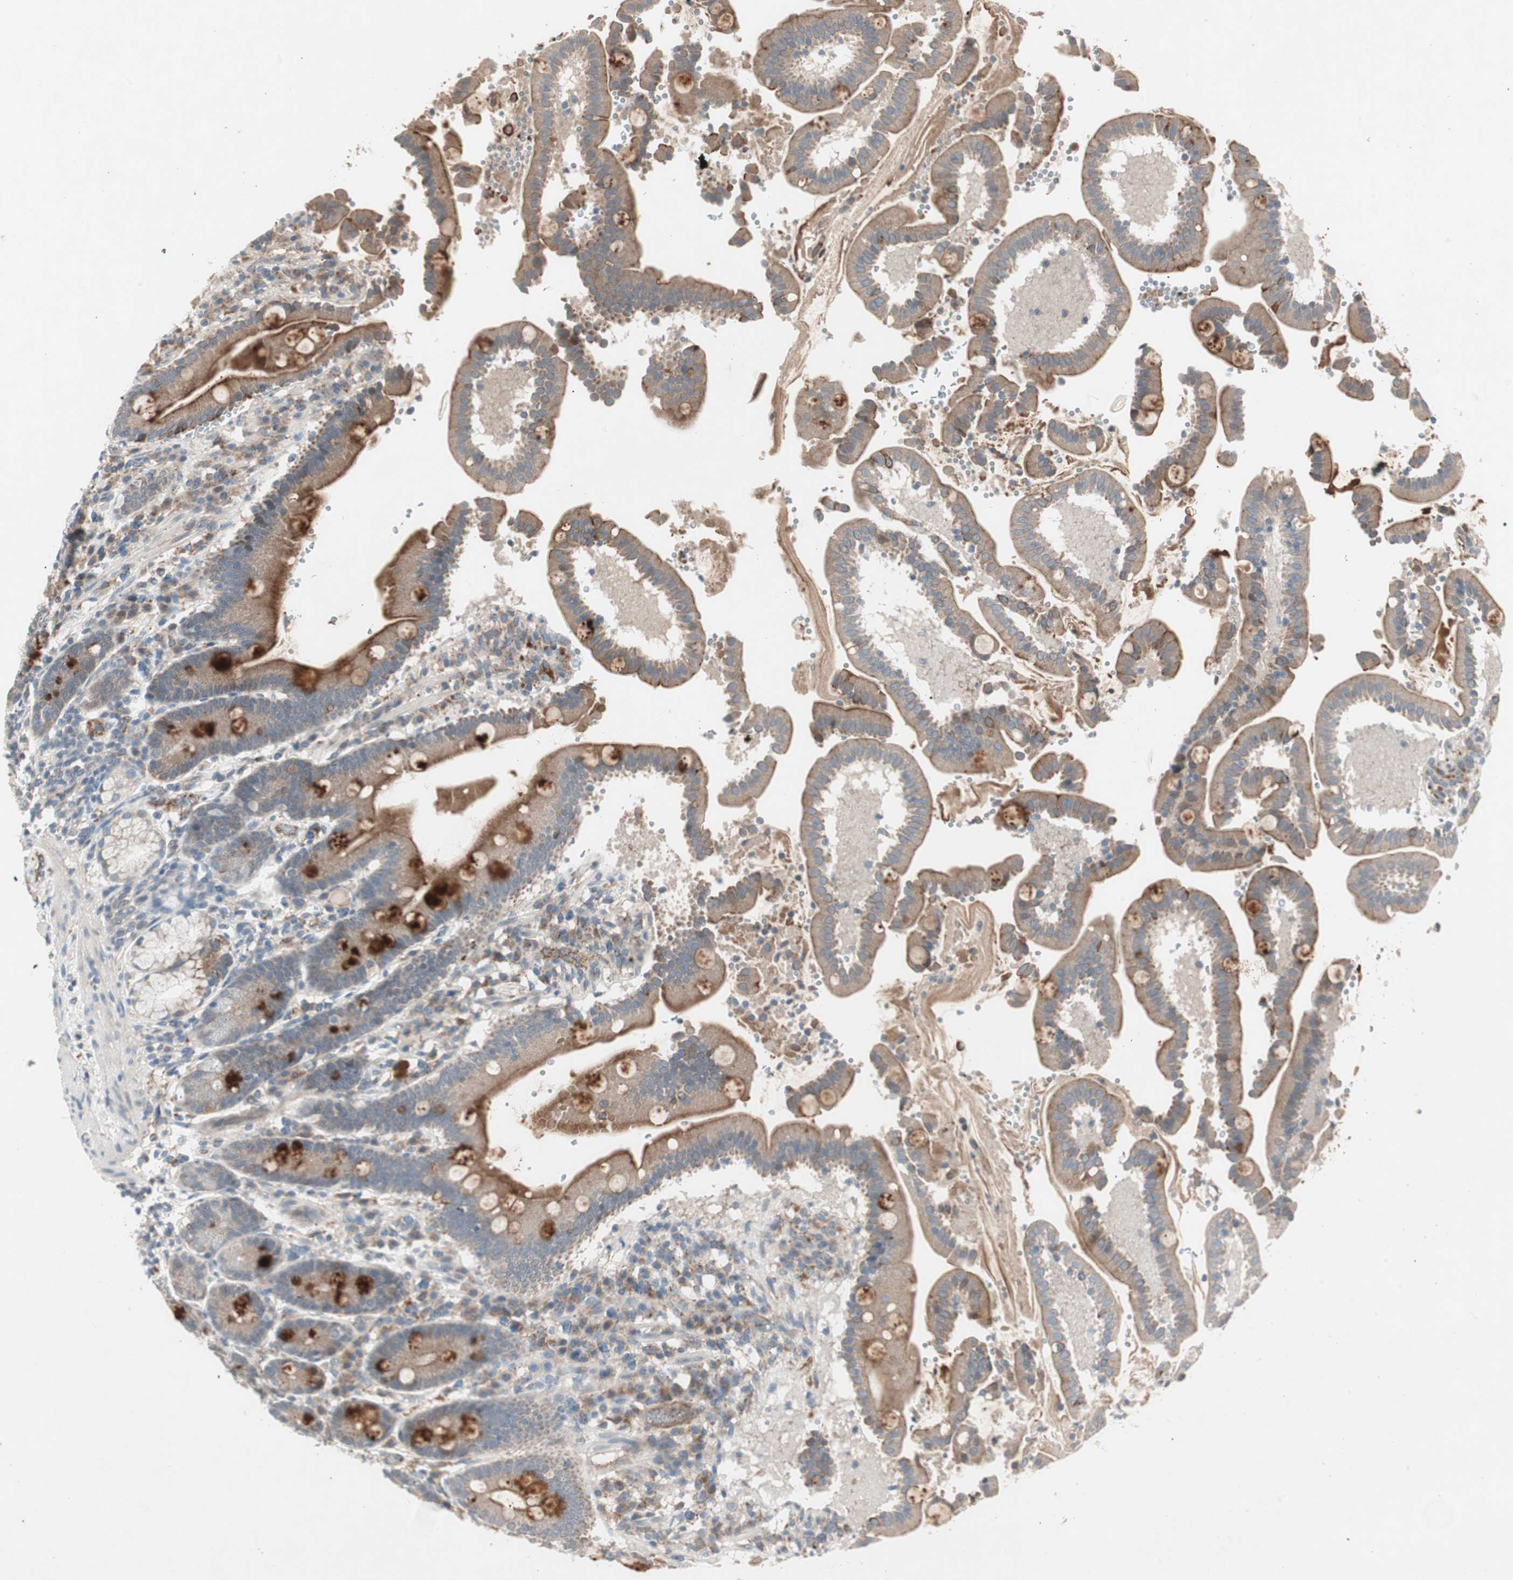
{"staining": {"intensity": "moderate", "quantity": ">75%", "location": "cytoplasmic/membranous"}, "tissue": "duodenum", "cell_type": "Glandular cells", "image_type": "normal", "snomed": [{"axis": "morphology", "description": "Normal tissue, NOS"}, {"axis": "topography", "description": "Small intestine, NOS"}], "caption": "Approximately >75% of glandular cells in normal duodenum demonstrate moderate cytoplasmic/membranous protein staining as visualized by brown immunohistochemical staining.", "gene": "FGFR4", "patient": {"sex": "female", "age": 71}}